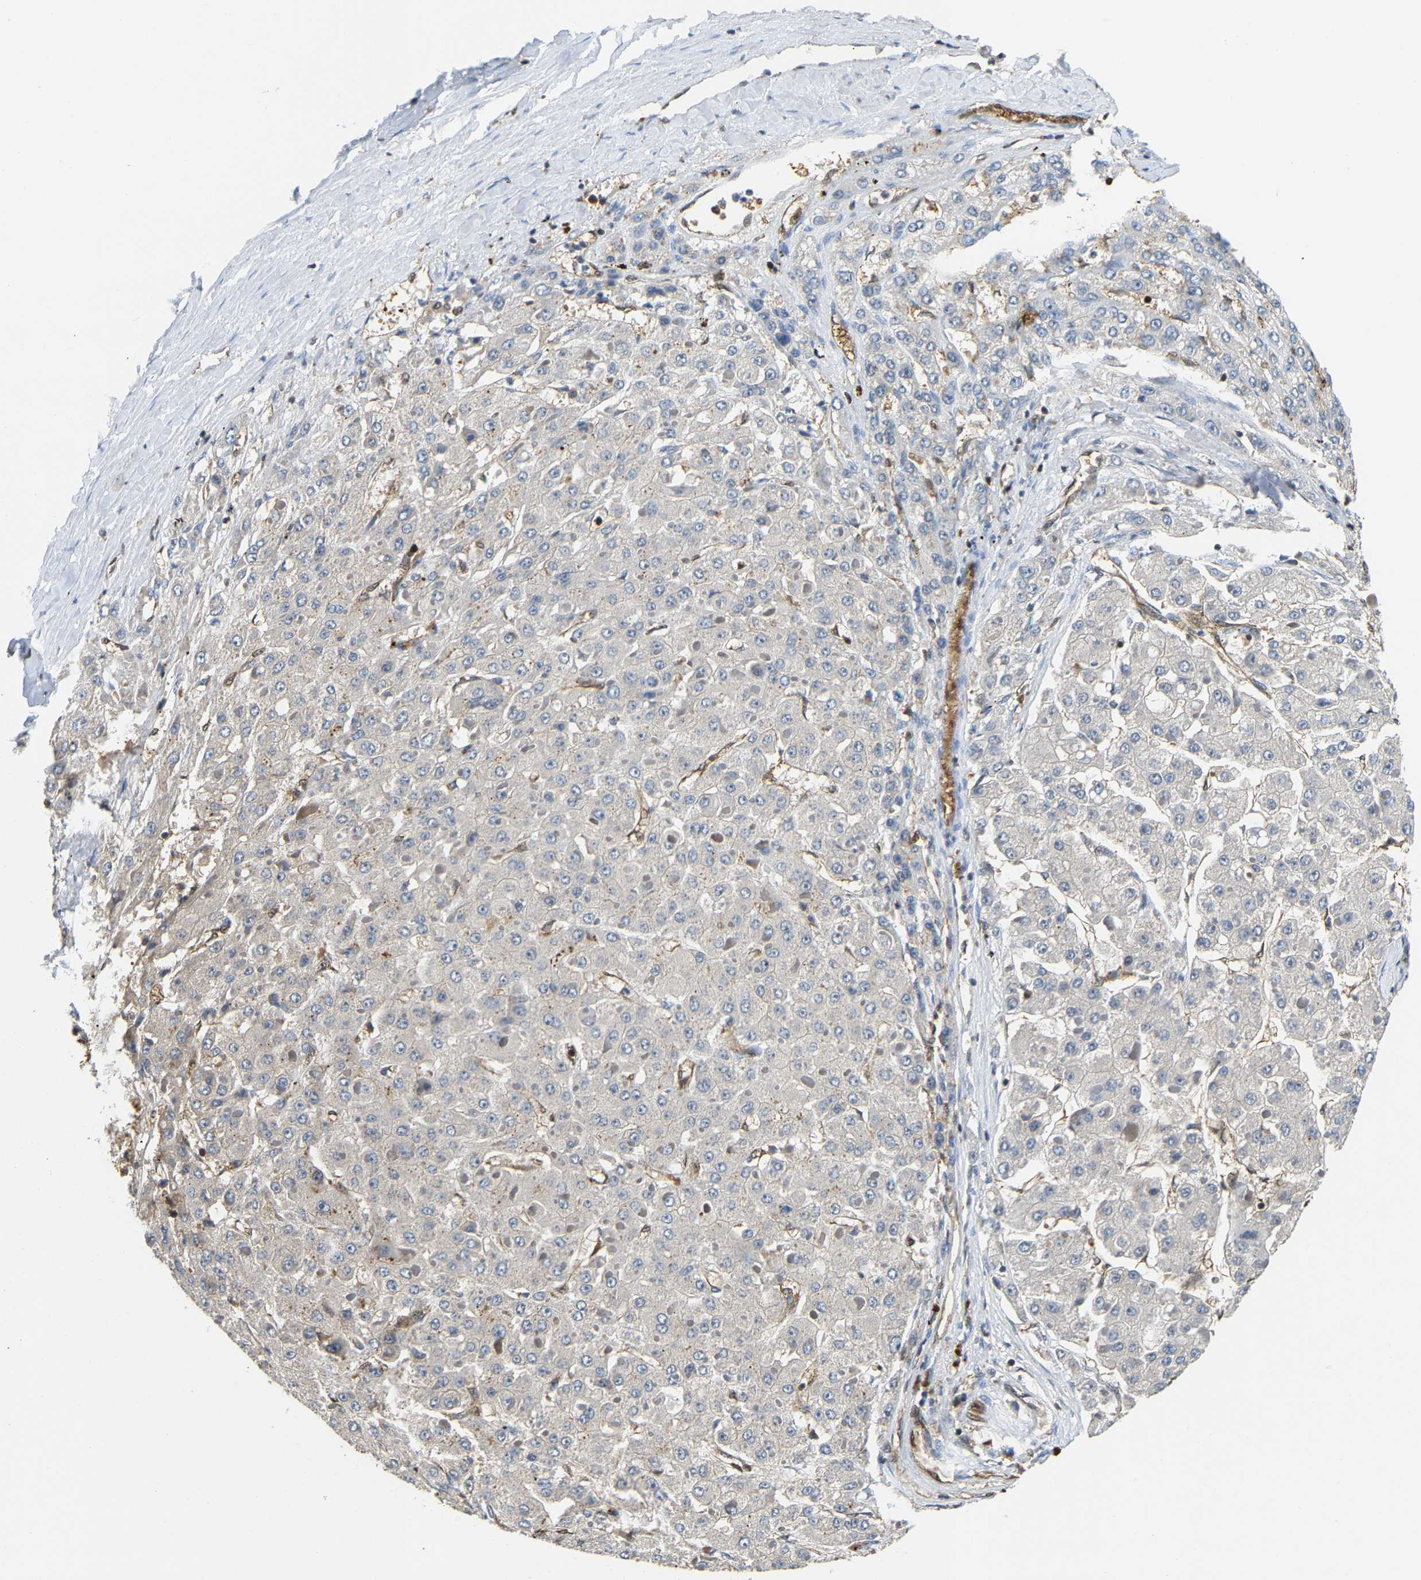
{"staining": {"intensity": "negative", "quantity": "none", "location": "none"}, "tissue": "liver cancer", "cell_type": "Tumor cells", "image_type": "cancer", "snomed": [{"axis": "morphology", "description": "Carcinoma, Hepatocellular, NOS"}, {"axis": "topography", "description": "Liver"}], "caption": "Immunohistochemistry of hepatocellular carcinoma (liver) demonstrates no expression in tumor cells.", "gene": "GIMAP7", "patient": {"sex": "female", "age": 73}}